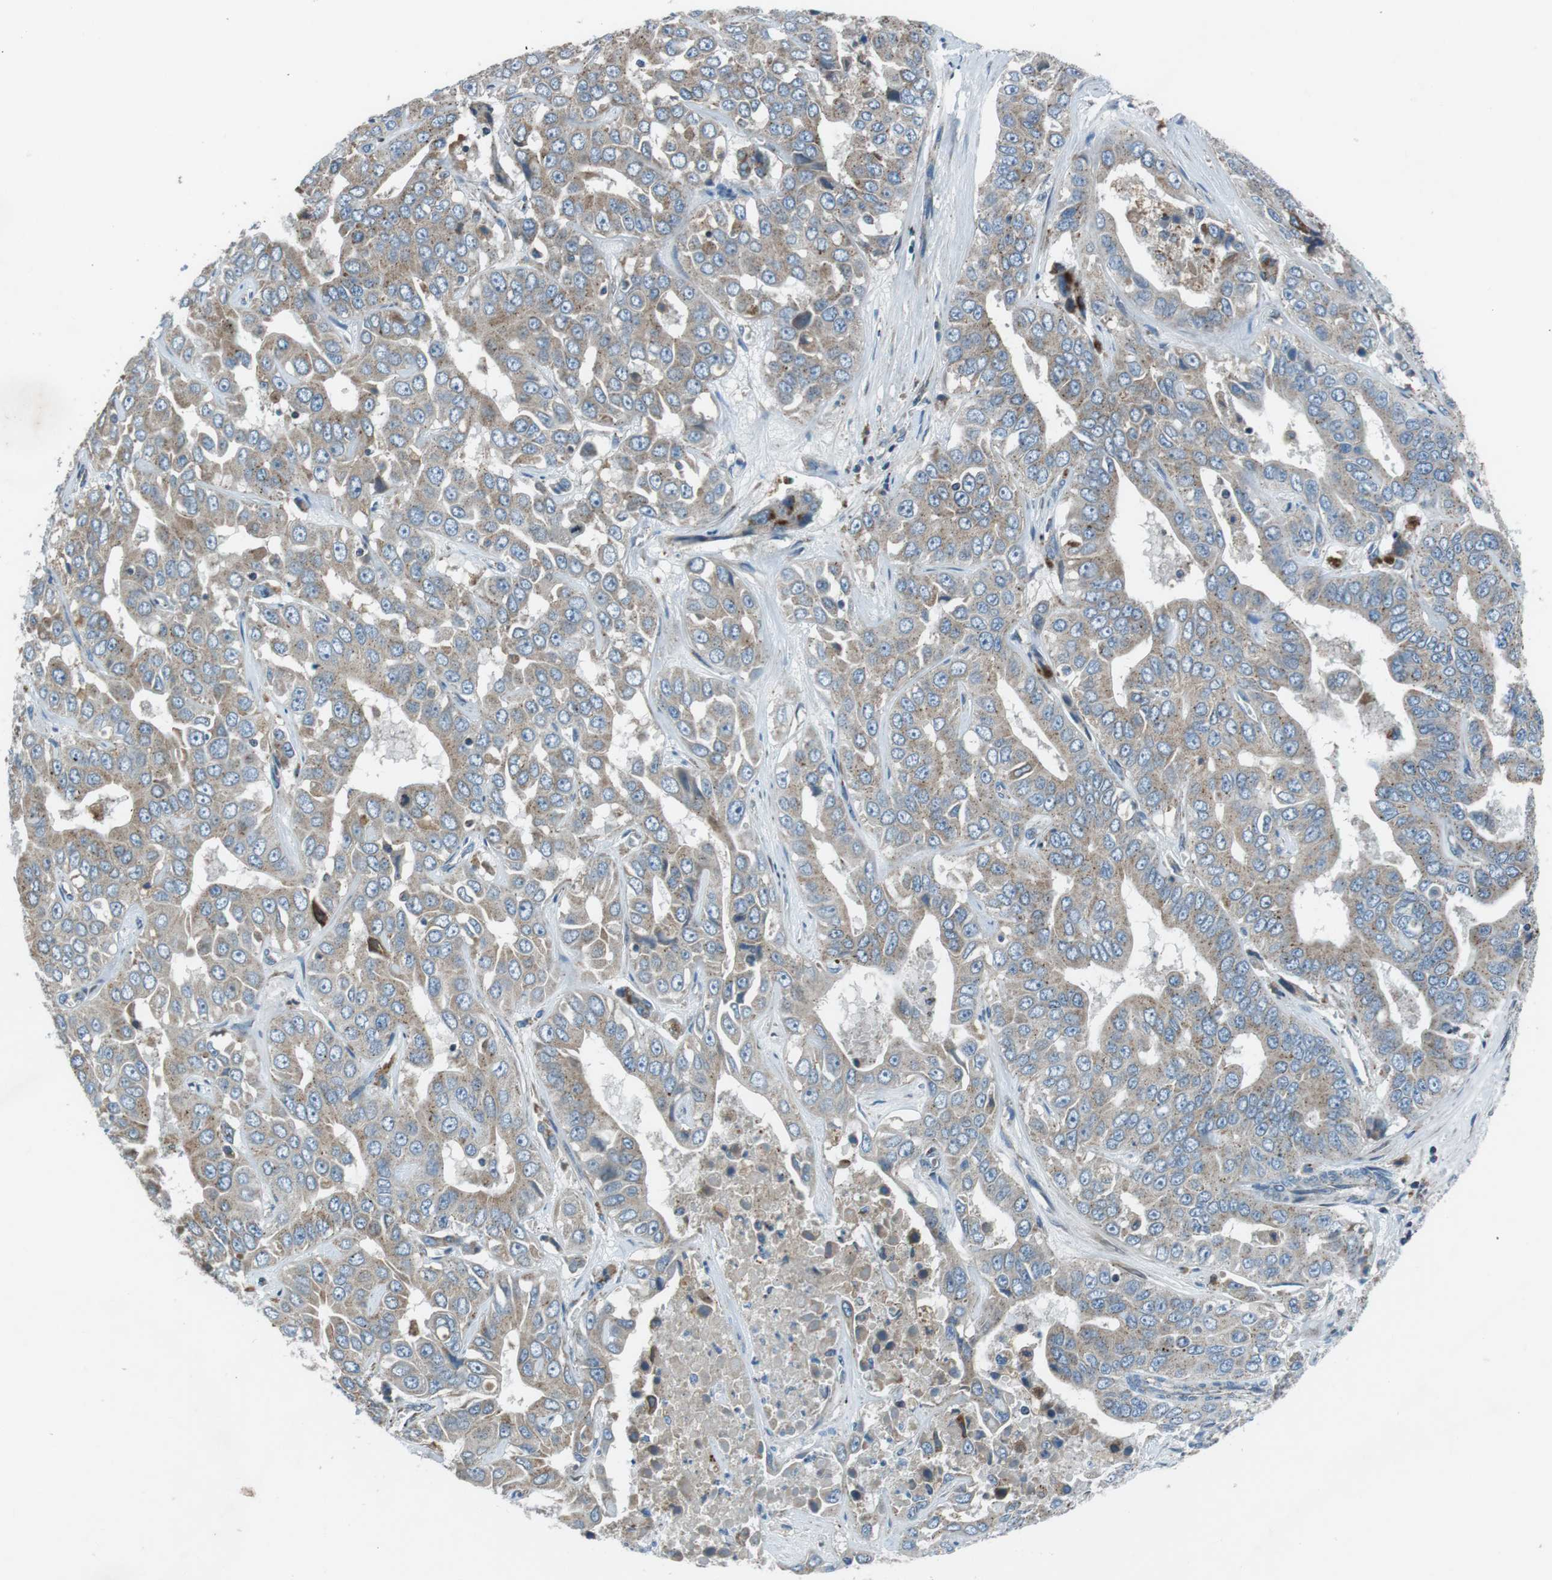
{"staining": {"intensity": "weak", "quantity": ">75%", "location": "cytoplasmic/membranous"}, "tissue": "liver cancer", "cell_type": "Tumor cells", "image_type": "cancer", "snomed": [{"axis": "morphology", "description": "Cholangiocarcinoma"}, {"axis": "topography", "description": "Liver"}], "caption": "DAB immunohistochemical staining of liver cancer (cholangiocarcinoma) demonstrates weak cytoplasmic/membranous protein staining in about >75% of tumor cells.", "gene": "FAM3B", "patient": {"sex": "female", "age": 52}}